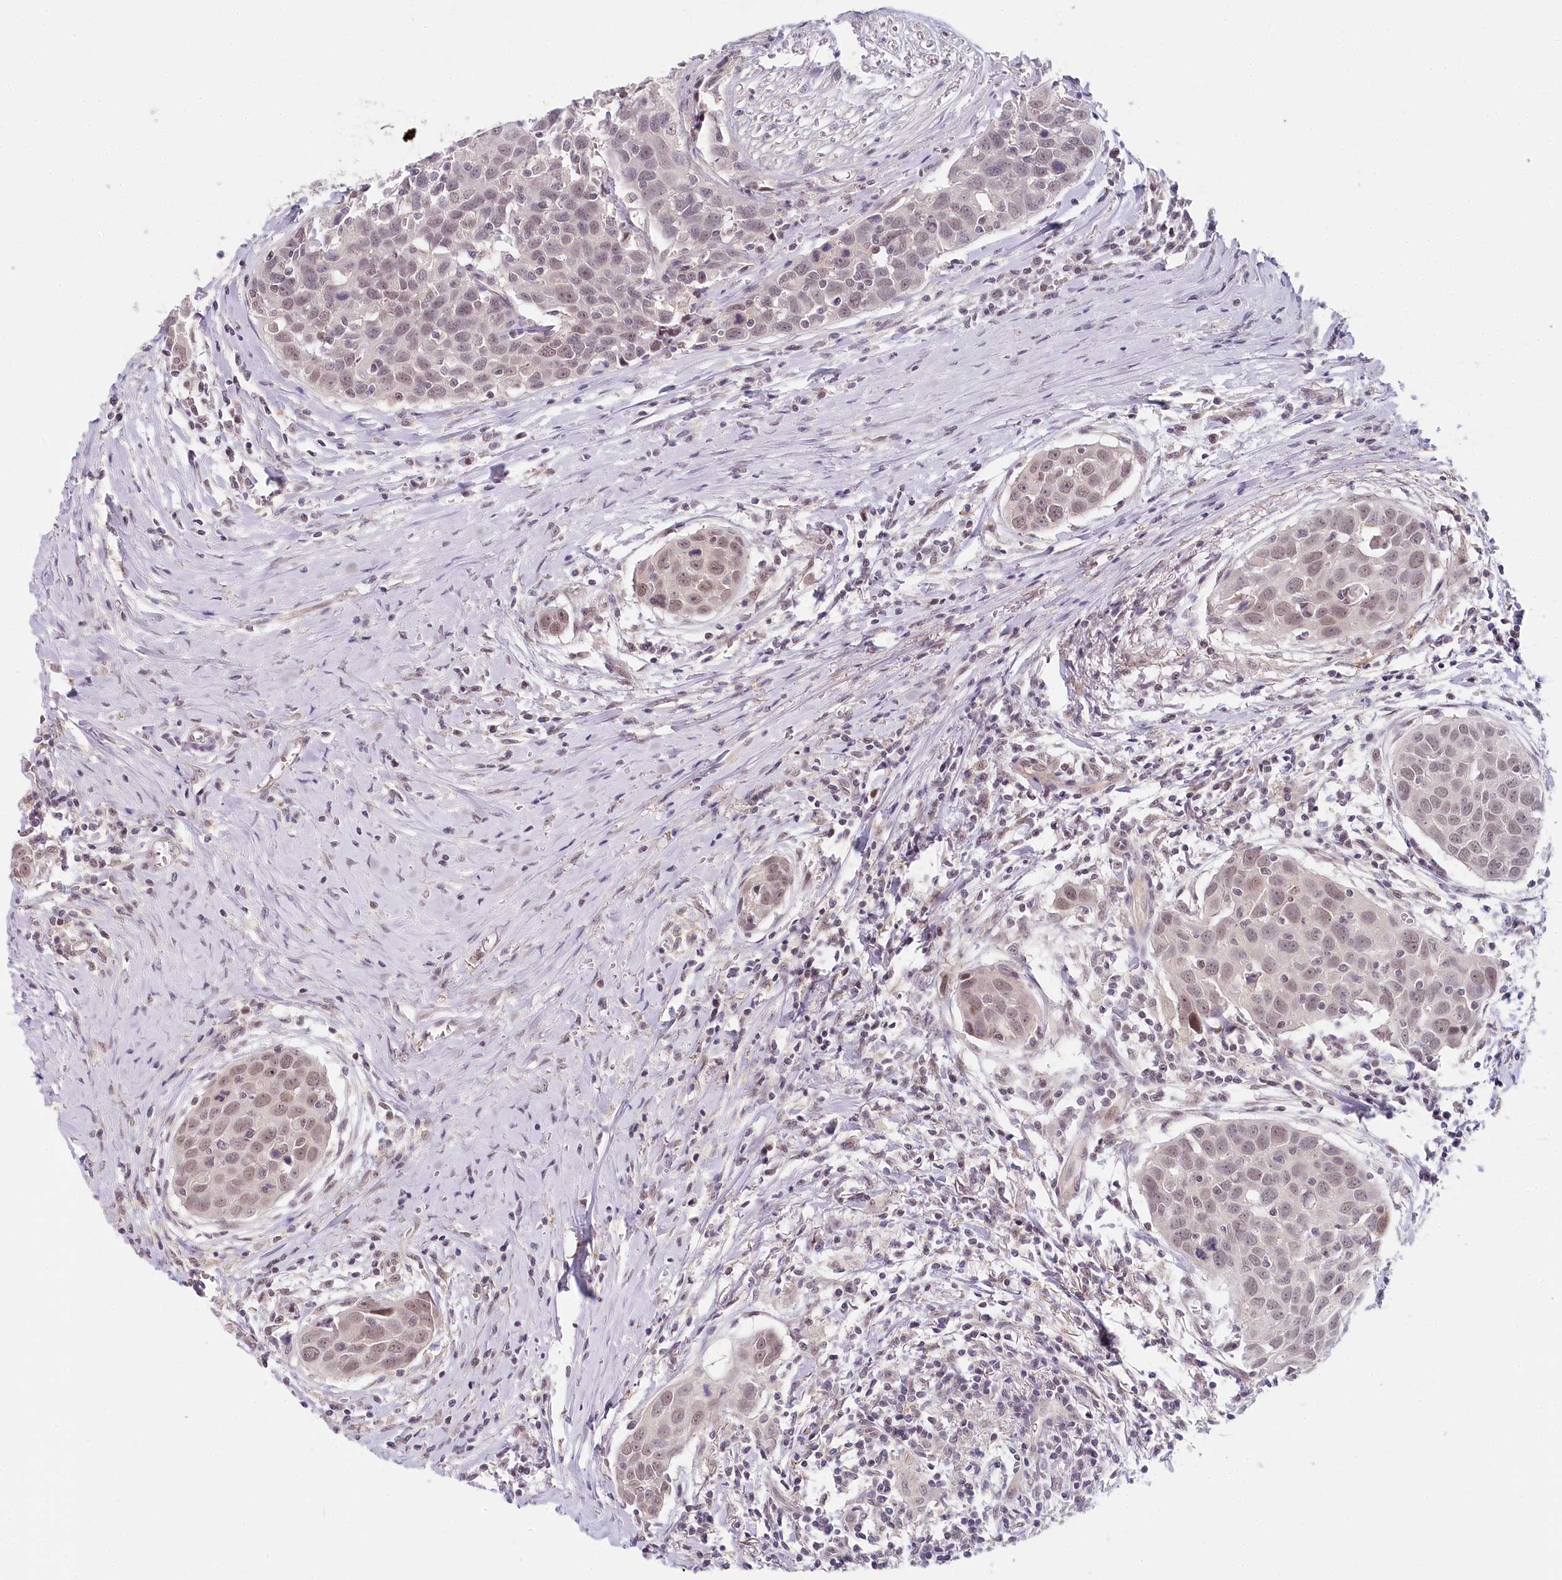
{"staining": {"intensity": "weak", "quantity": ">75%", "location": "nuclear"}, "tissue": "head and neck cancer", "cell_type": "Tumor cells", "image_type": "cancer", "snomed": [{"axis": "morphology", "description": "Squamous cell carcinoma, NOS"}, {"axis": "topography", "description": "Oral tissue"}, {"axis": "topography", "description": "Head-Neck"}], "caption": "Head and neck cancer was stained to show a protein in brown. There is low levels of weak nuclear expression in about >75% of tumor cells.", "gene": "AMTN", "patient": {"sex": "female", "age": 50}}